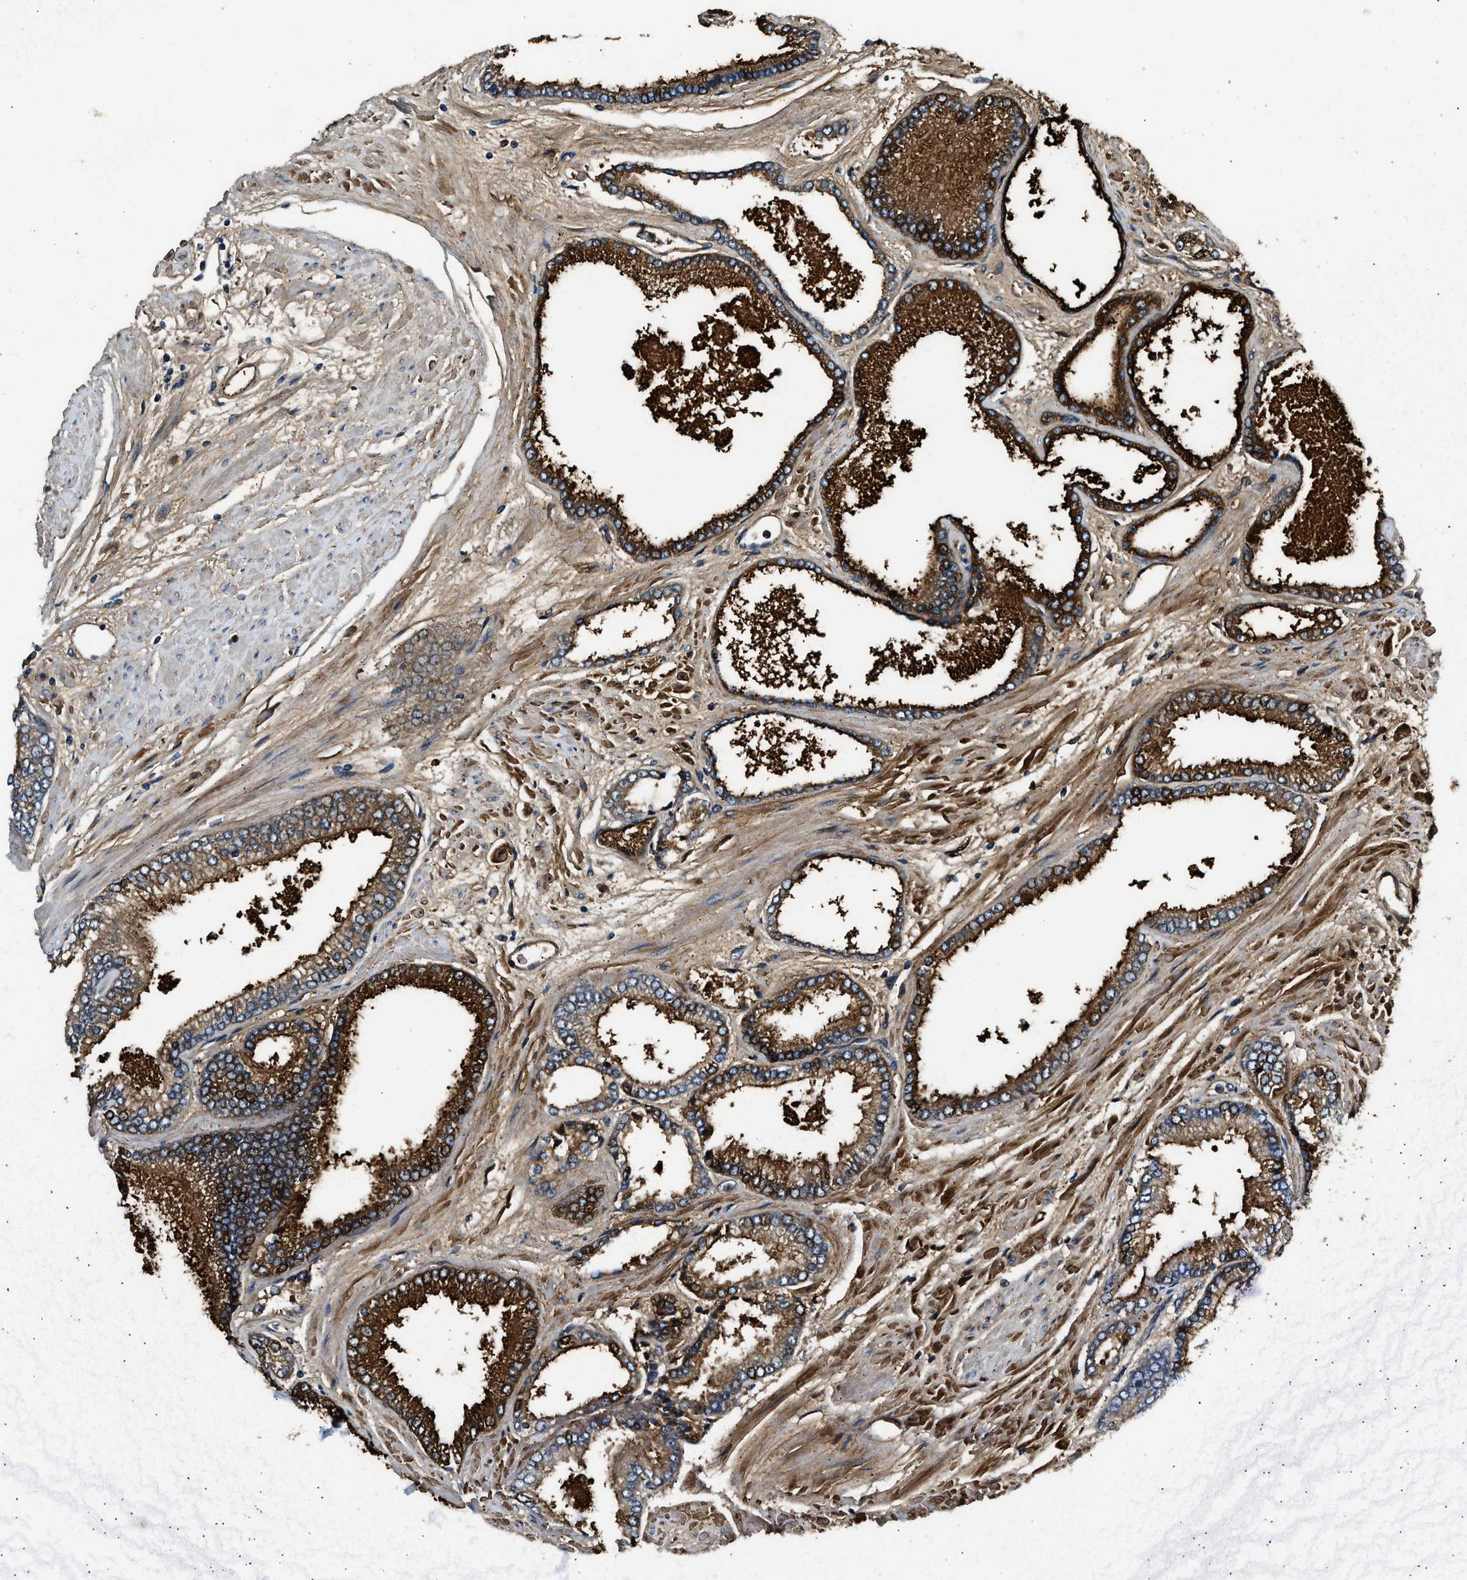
{"staining": {"intensity": "strong", "quantity": ">75%", "location": "cytoplasmic/membranous"}, "tissue": "prostate cancer", "cell_type": "Tumor cells", "image_type": "cancer", "snomed": [{"axis": "morphology", "description": "Adenocarcinoma, High grade"}, {"axis": "topography", "description": "Prostate"}], "caption": "Immunohistochemical staining of prostate cancer (adenocarcinoma (high-grade)) demonstrates high levels of strong cytoplasmic/membranous positivity in approximately >75% of tumor cells. (brown staining indicates protein expression, while blue staining denotes nuclei).", "gene": "IL3RA", "patient": {"sex": "male", "age": 61}}